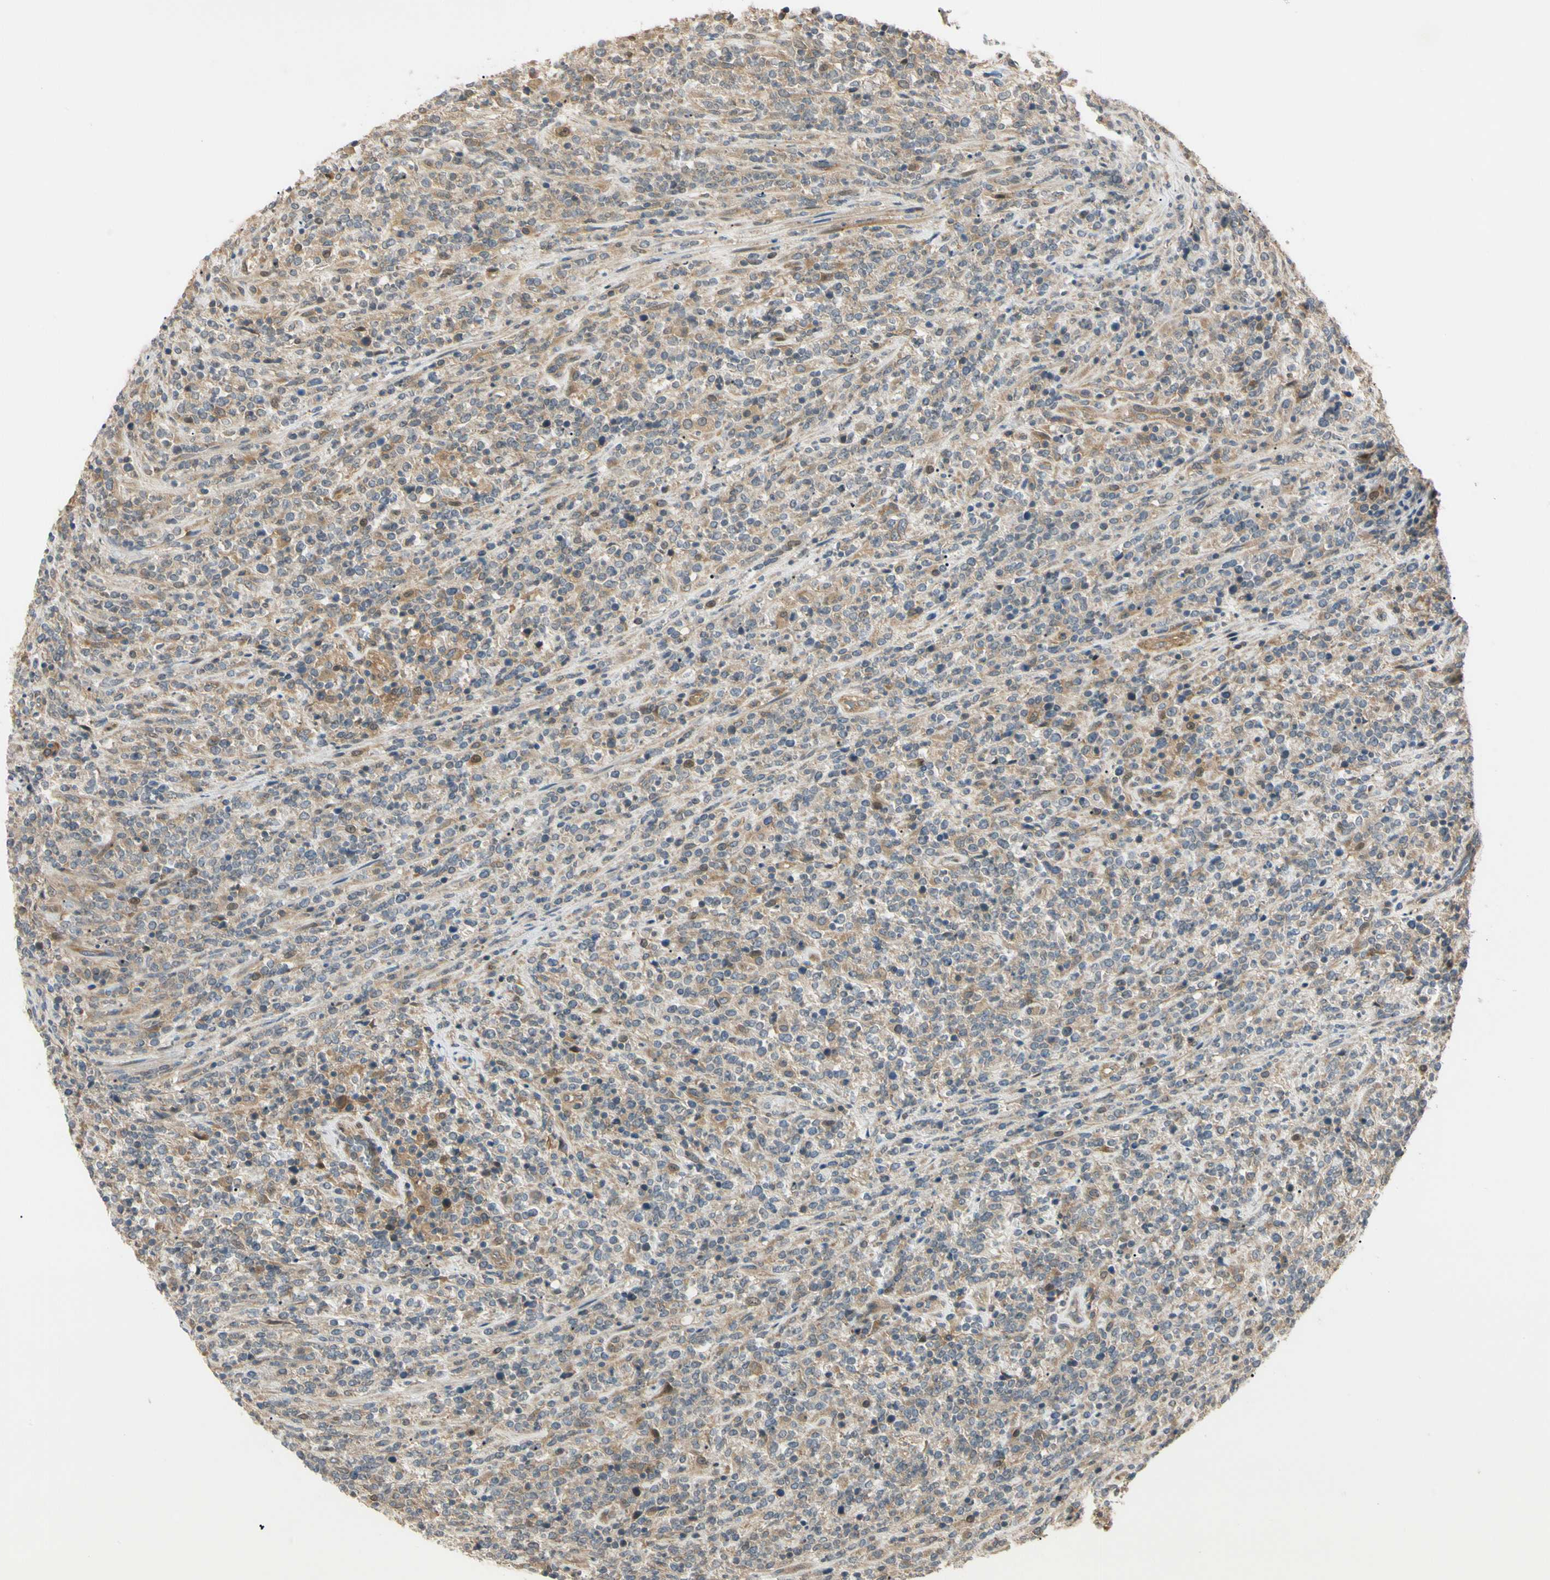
{"staining": {"intensity": "moderate", "quantity": ">75%", "location": "cytoplasmic/membranous"}, "tissue": "lymphoma", "cell_type": "Tumor cells", "image_type": "cancer", "snomed": [{"axis": "morphology", "description": "Malignant lymphoma, non-Hodgkin's type, High grade"}, {"axis": "topography", "description": "Soft tissue"}], "caption": "Lymphoma was stained to show a protein in brown. There is medium levels of moderate cytoplasmic/membranous expression in approximately >75% of tumor cells.", "gene": "F2R", "patient": {"sex": "male", "age": 18}}